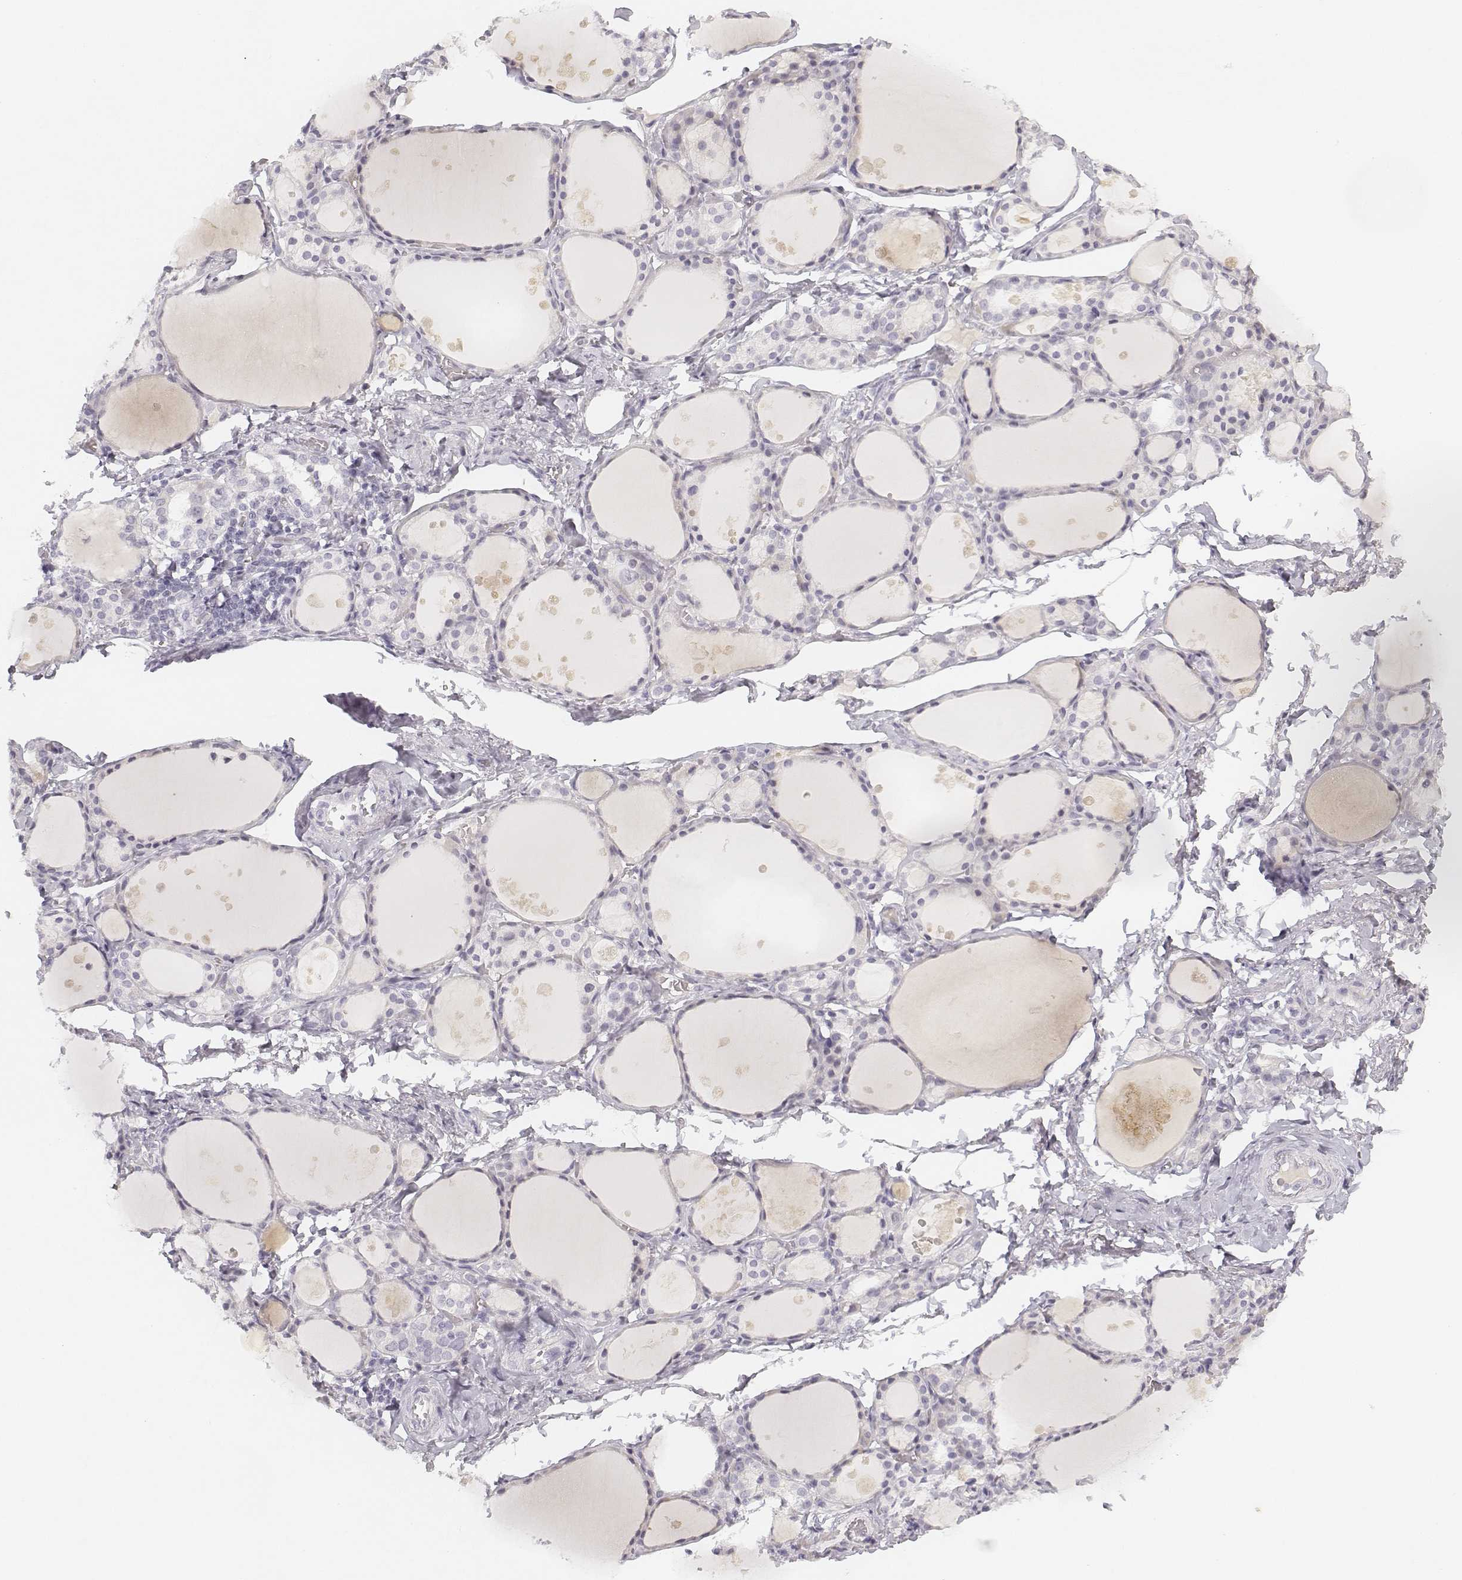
{"staining": {"intensity": "negative", "quantity": "none", "location": "none"}, "tissue": "thyroid gland", "cell_type": "Glandular cells", "image_type": "normal", "snomed": [{"axis": "morphology", "description": "Normal tissue, NOS"}, {"axis": "topography", "description": "Thyroid gland"}], "caption": "Normal thyroid gland was stained to show a protein in brown. There is no significant staining in glandular cells. (Brightfield microscopy of DAB immunohistochemistry at high magnification).", "gene": "DSG4", "patient": {"sex": "male", "age": 68}}